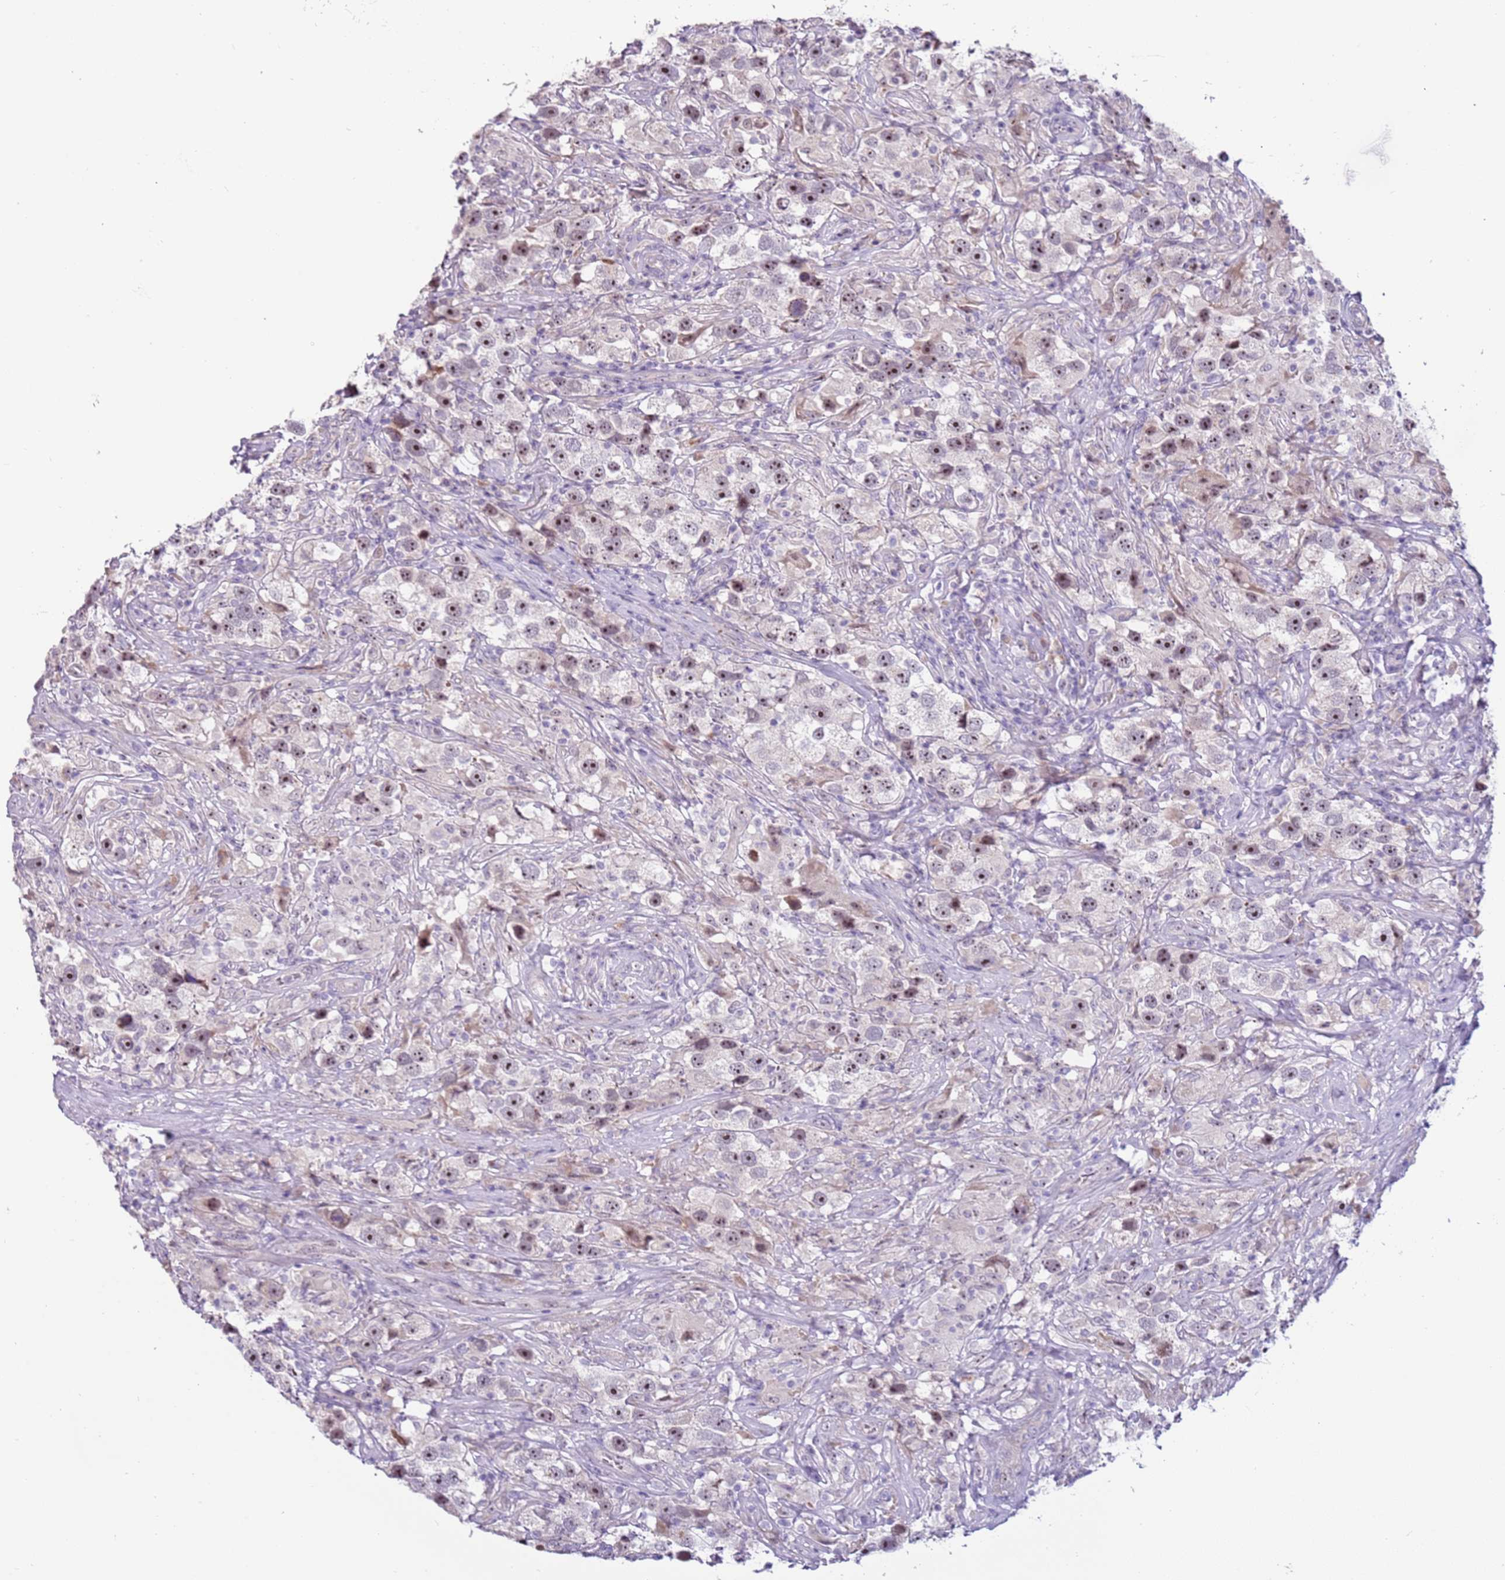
{"staining": {"intensity": "moderate", "quantity": ">75%", "location": "nuclear"}, "tissue": "testis cancer", "cell_type": "Tumor cells", "image_type": "cancer", "snomed": [{"axis": "morphology", "description": "Seminoma, NOS"}, {"axis": "topography", "description": "Testis"}], "caption": "Human testis cancer (seminoma) stained with a brown dye shows moderate nuclear positive expression in approximately >75% of tumor cells.", "gene": "UCMA", "patient": {"sex": "male", "age": 49}}